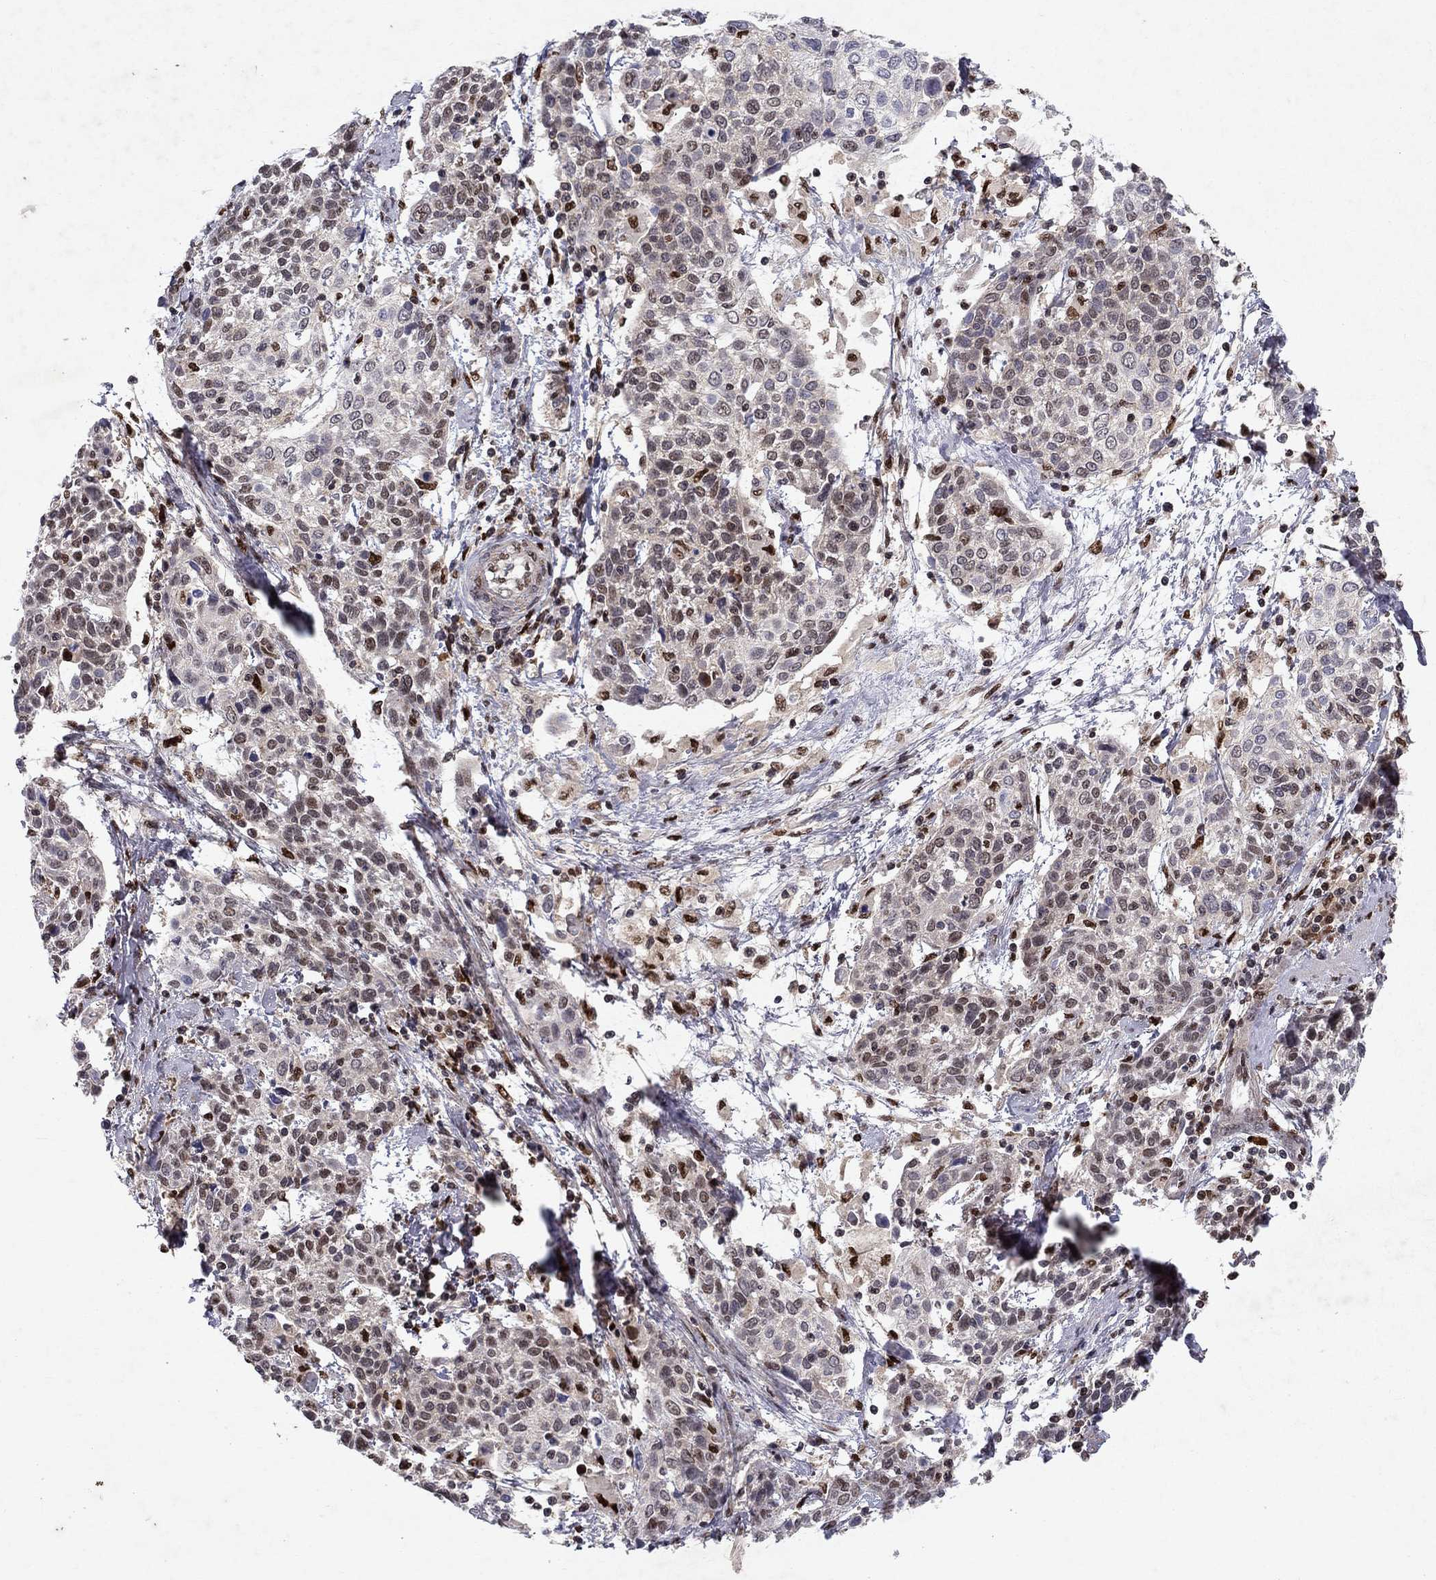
{"staining": {"intensity": "negative", "quantity": "none", "location": "none"}, "tissue": "cervical cancer", "cell_type": "Tumor cells", "image_type": "cancer", "snomed": [{"axis": "morphology", "description": "Squamous cell carcinoma, NOS"}, {"axis": "topography", "description": "Cervix"}], "caption": "Cervical cancer (squamous cell carcinoma) was stained to show a protein in brown. There is no significant expression in tumor cells.", "gene": "CRTC1", "patient": {"sex": "female", "age": 61}}